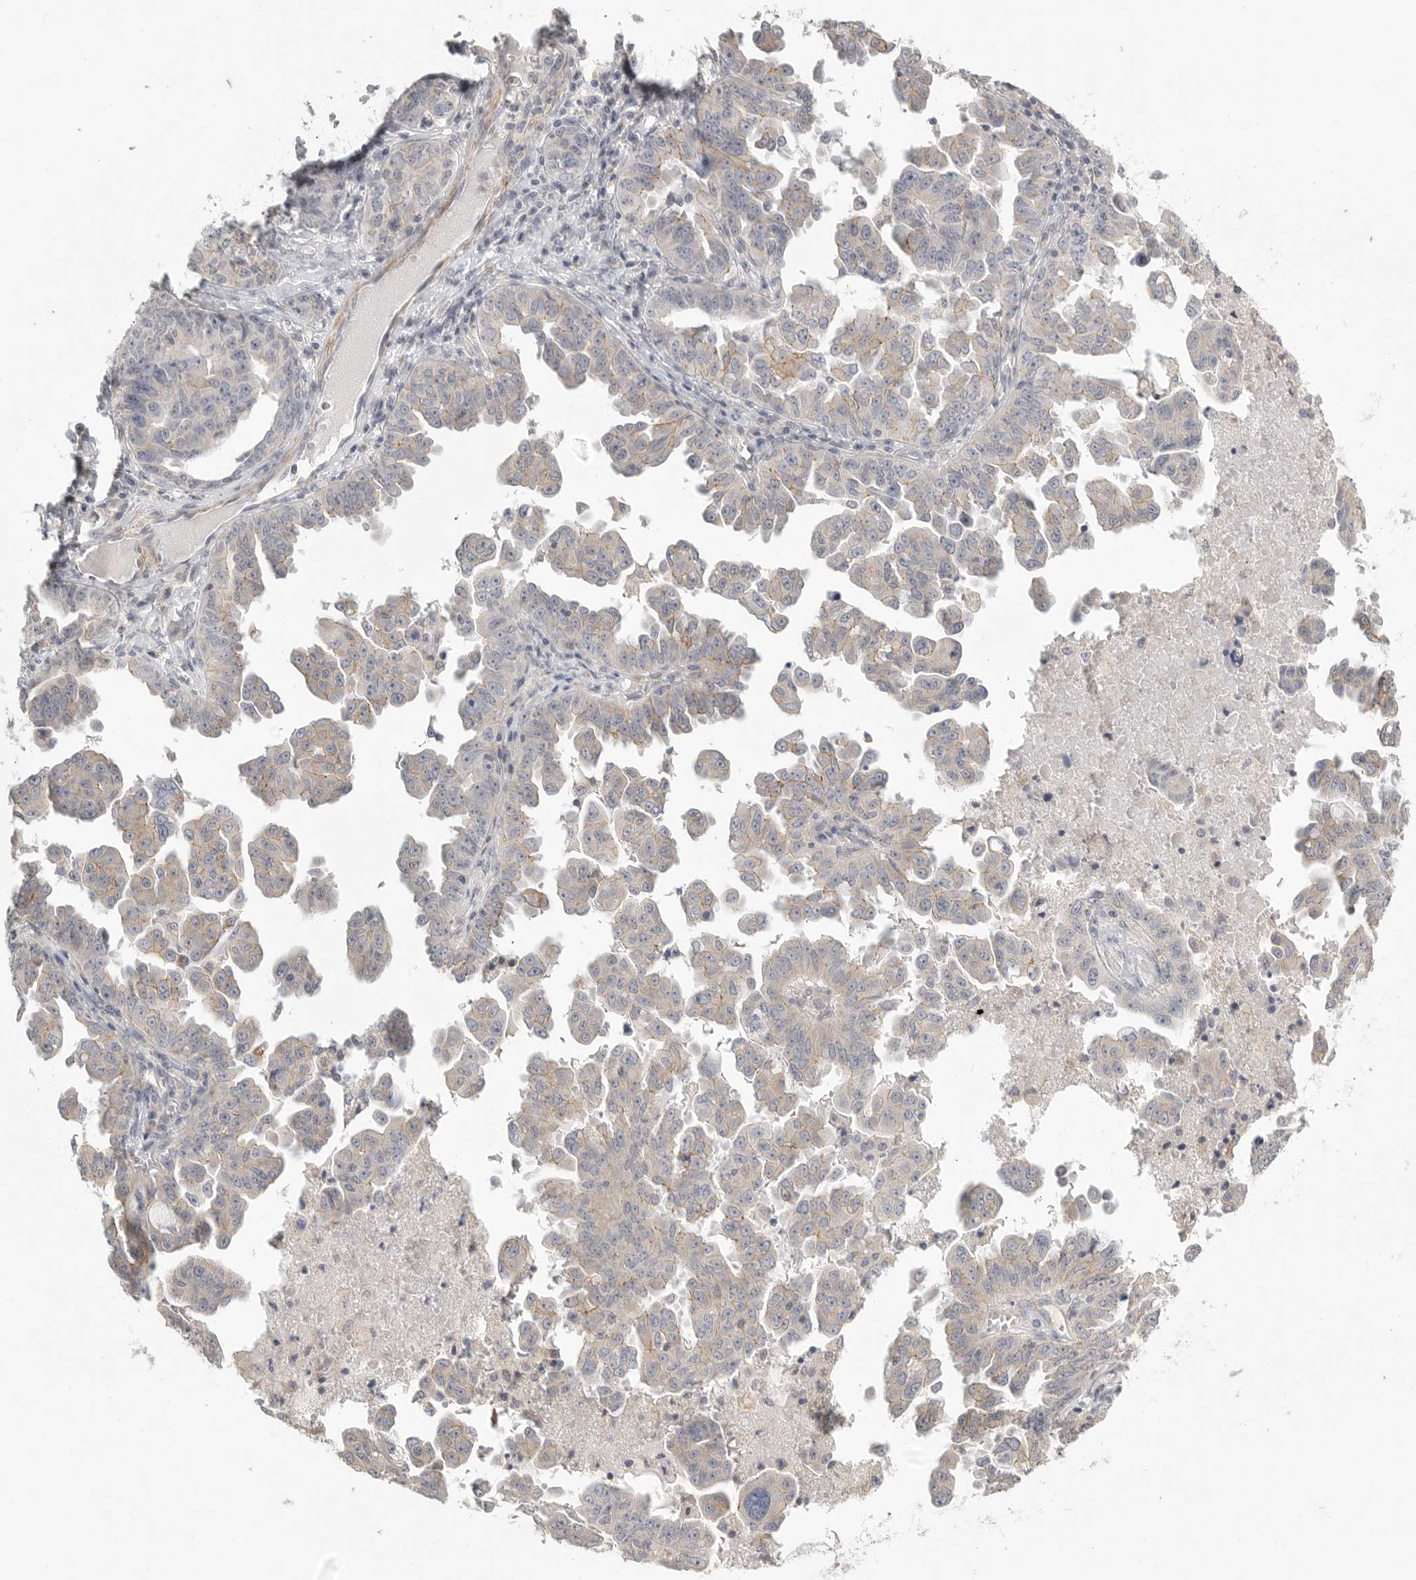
{"staining": {"intensity": "weak", "quantity": "<25%", "location": "cytoplasmic/membranous"}, "tissue": "ovarian cancer", "cell_type": "Tumor cells", "image_type": "cancer", "snomed": [{"axis": "morphology", "description": "Carcinoma, endometroid"}, {"axis": "topography", "description": "Ovary"}], "caption": "There is no significant staining in tumor cells of ovarian endometroid carcinoma.", "gene": "STAB2", "patient": {"sex": "female", "age": 62}}